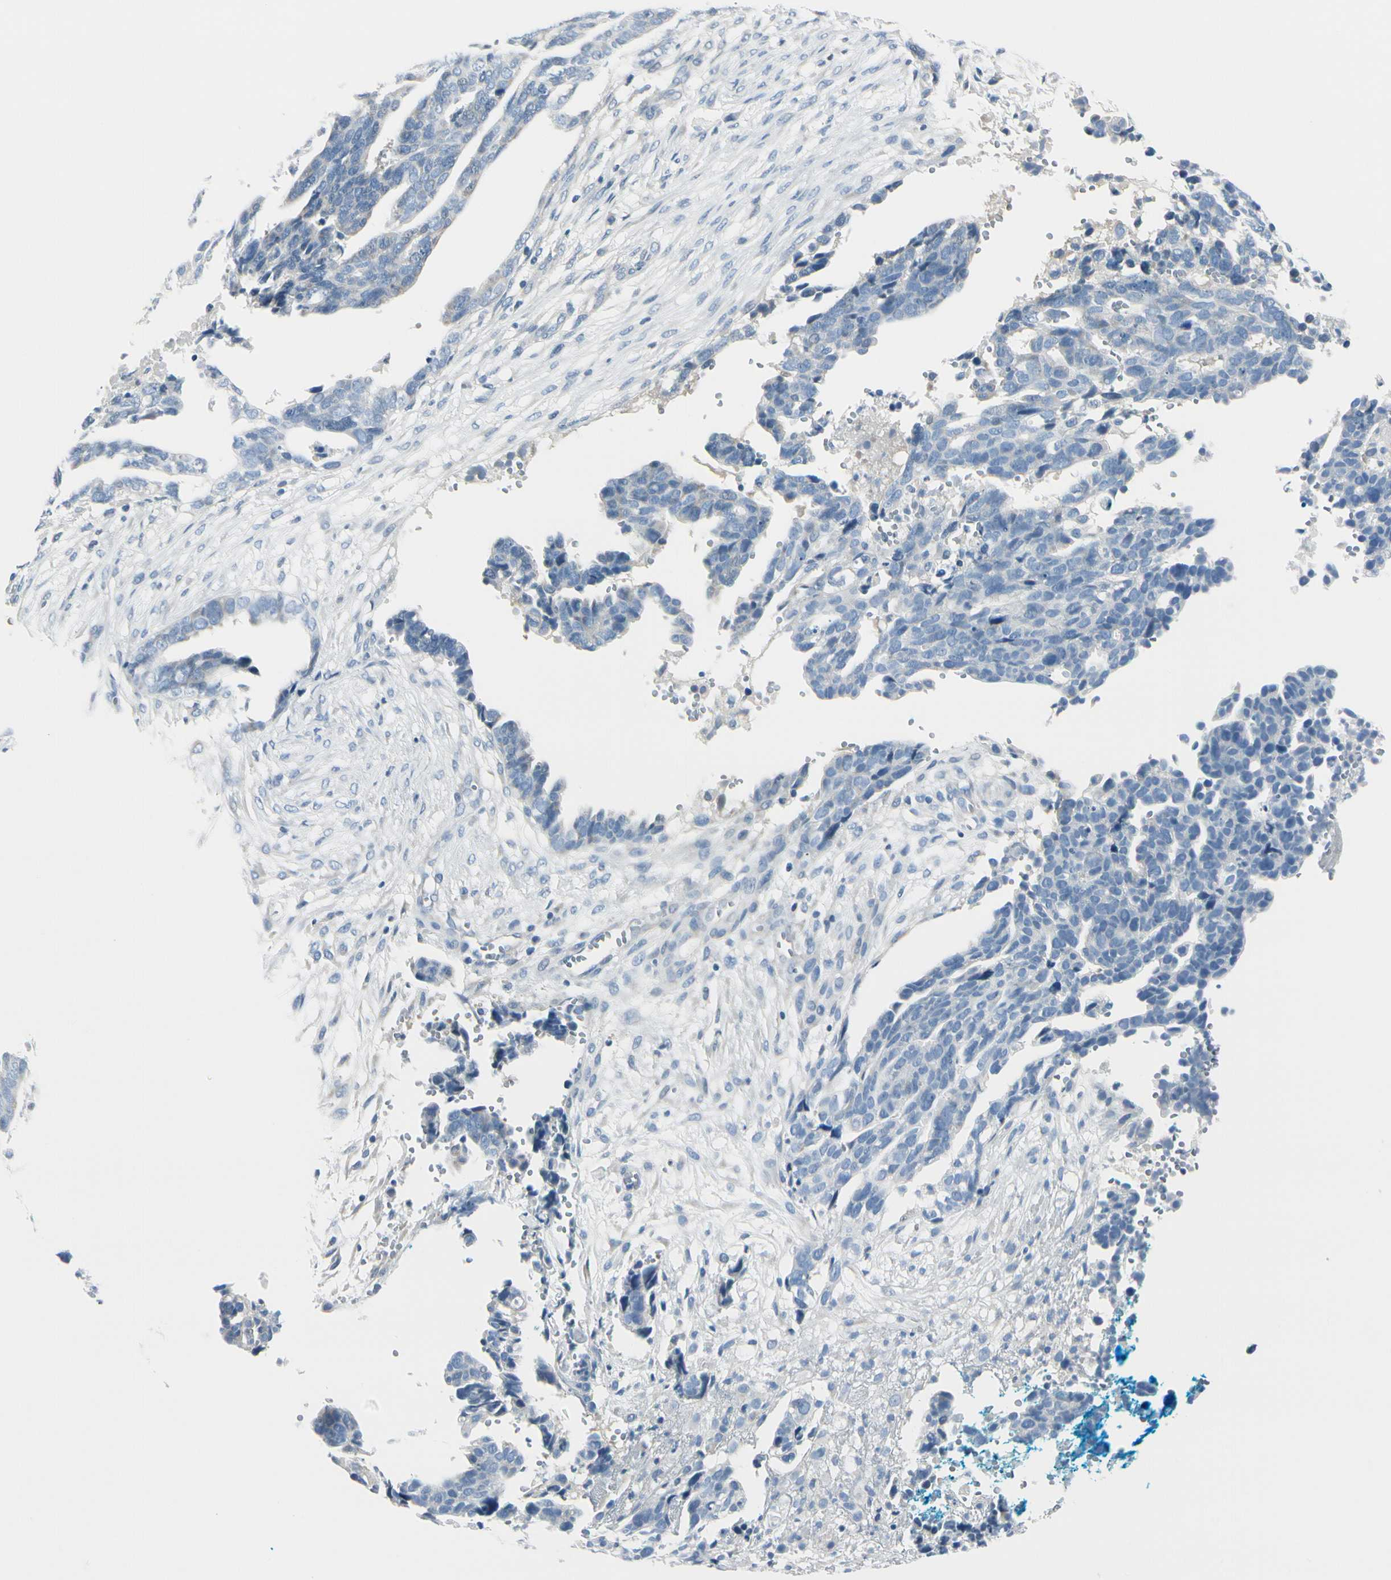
{"staining": {"intensity": "negative", "quantity": "none", "location": "none"}, "tissue": "ovarian cancer", "cell_type": "Tumor cells", "image_type": "cancer", "snomed": [{"axis": "morphology", "description": "Normal tissue, NOS"}, {"axis": "morphology", "description": "Cystadenocarcinoma, serous, NOS"}, {"axis": "topography", "description": "Fallopian tube"}, {"axis": "topography", "description": "Ovary"}], "caption": "Immunohistochemistry of human serous cystadenocarcinoma (ovarian) shows no staining in tumor cells.", "gene": "PEBP1", "patient": {"sex": "female", "age": 56}}